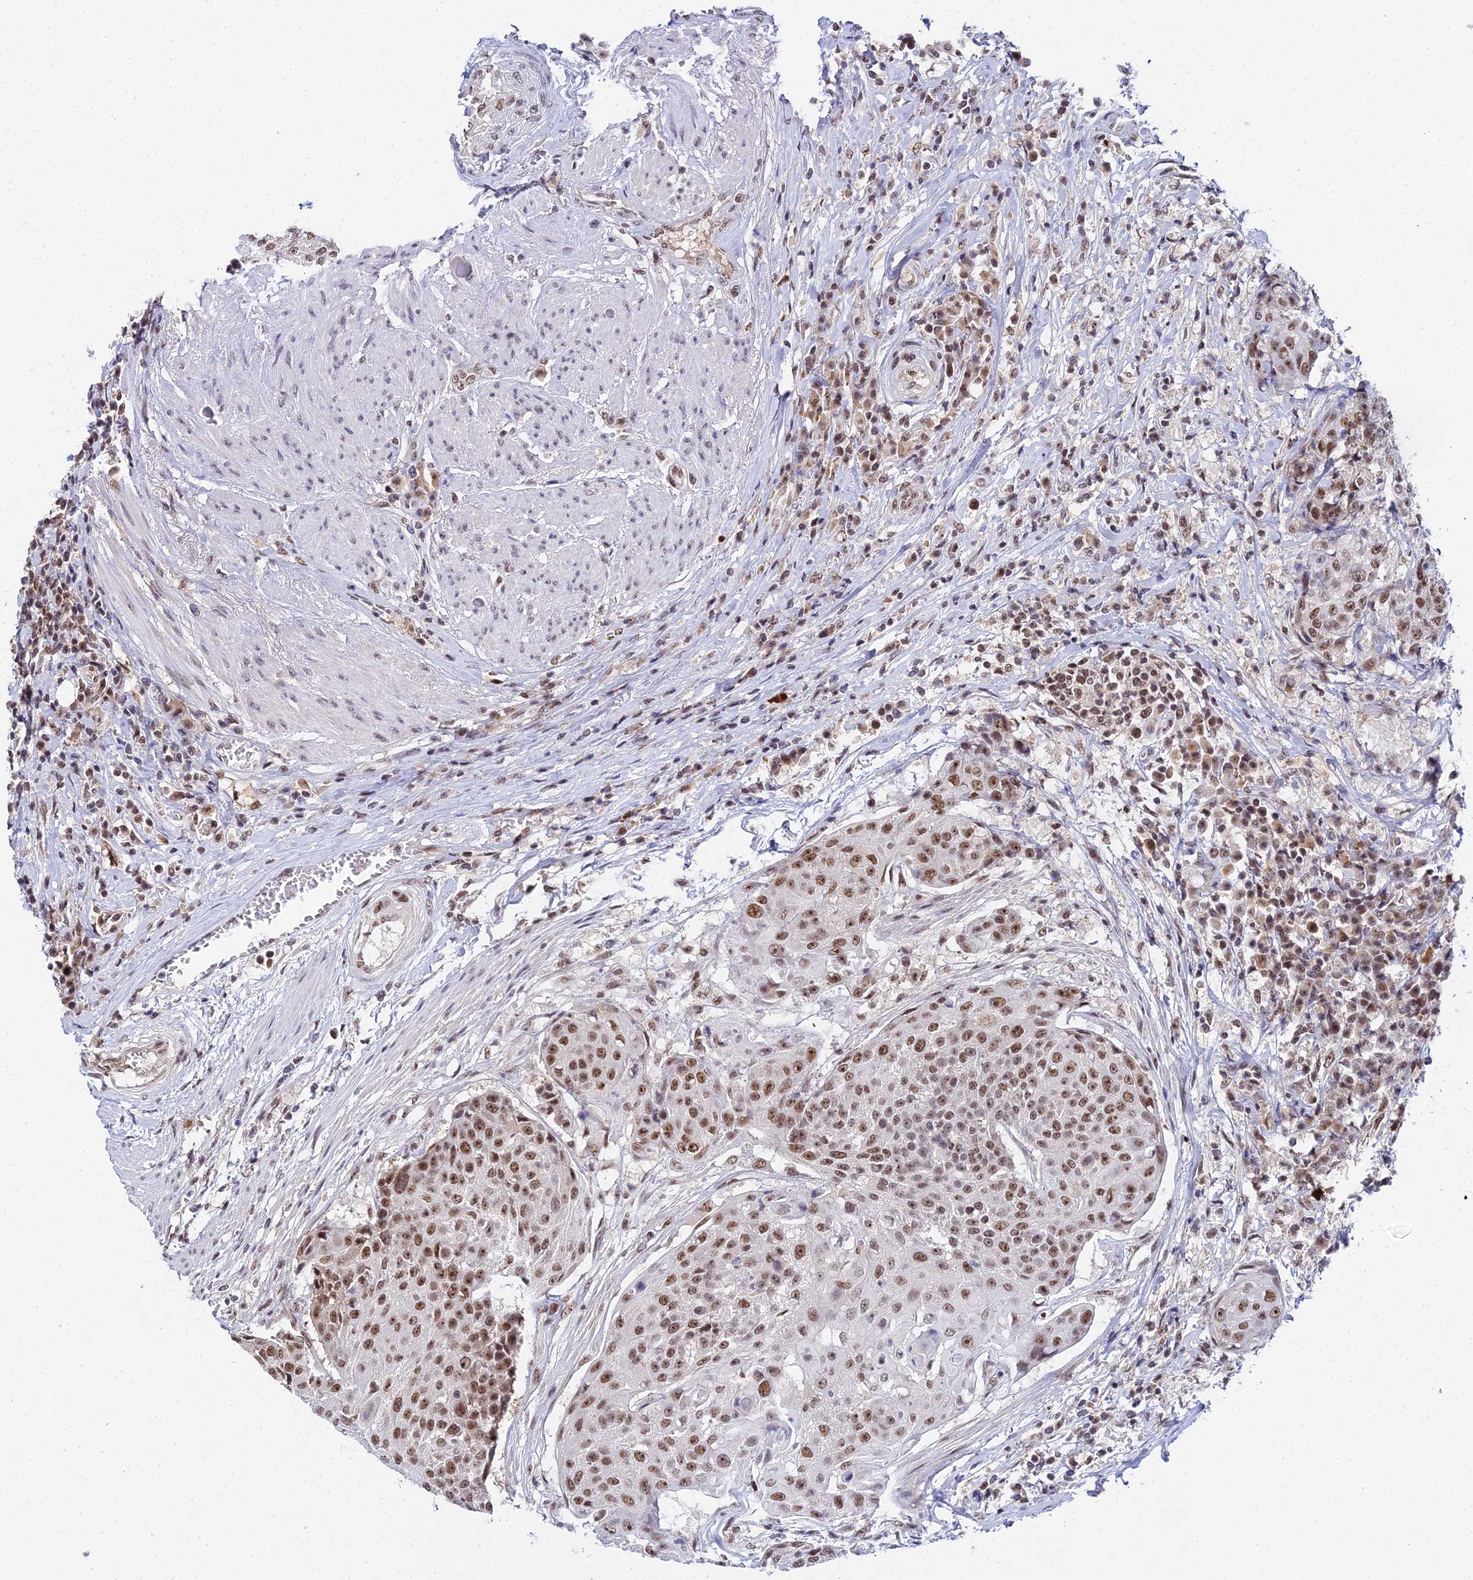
{"staining": {"intensity": "moderate", "quantity": ">75%", "location": "nuclear"}, "tissue": "urothelial cancer", "cell_type": "Tumor cells", "image_type": "cancer", "snomed": [{"axis": "morphology", "description": "Urothelial carcinoma, High grade"}, {"axis": "topography", "description": "Urinary bladder"}], "caption": "Urothelial cancer tissue exhibits moderate nuclear expression in approximately >75% of tumor cells, visualized by immunohistochemistry. (DAB (3,3'-diaminobenzidine) IHC, brown staining for protein, blue staining for nuclei).", "gene": "EXOSC3", "patient": {"sex": "female", "age": 63}}